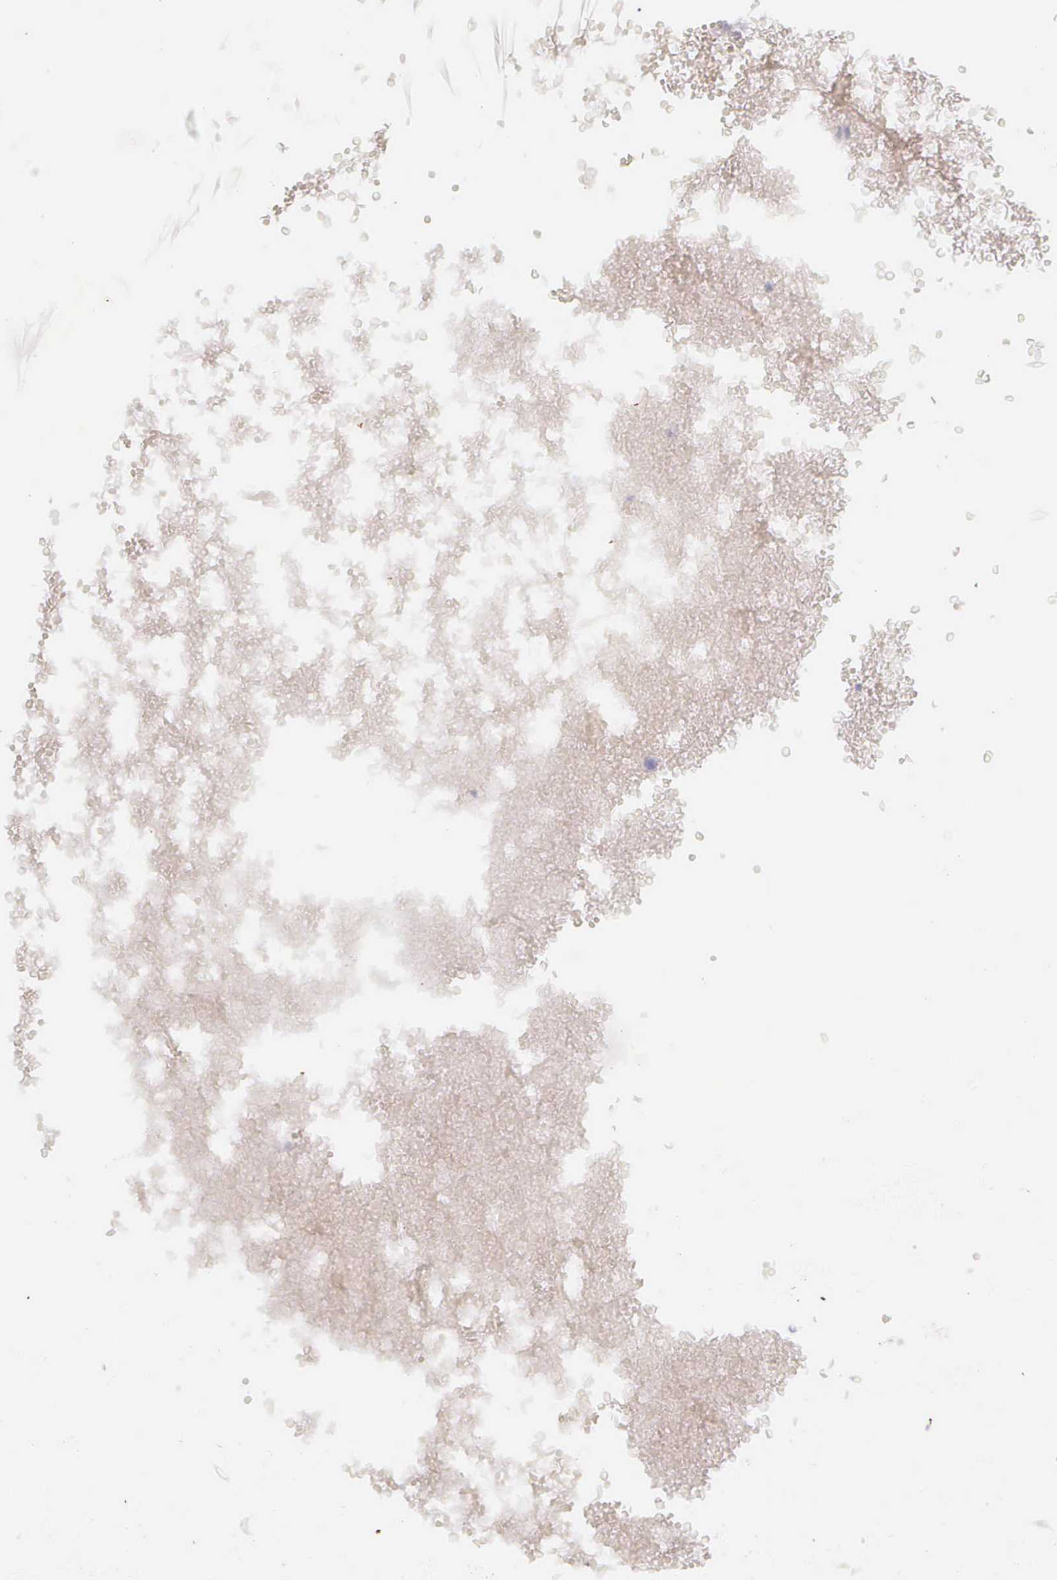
{"staining": {"intensity": "negative", "quantity": "none", "location": "none"}, "tissue": "testis cancer", "cell_type": "Tumor cells", "image_type": "cancer", "snomed": [{"axis": "morphology", "description": "Seminoma, NOS"}, {"axis": "topography", "description": "Testis"}], "caption": "Testis cancer was stained to show a protein in brown. There is no significant staining in tumor cells.", "gene": "KRT14", "patient": {"sex": "male", "age": 71}}